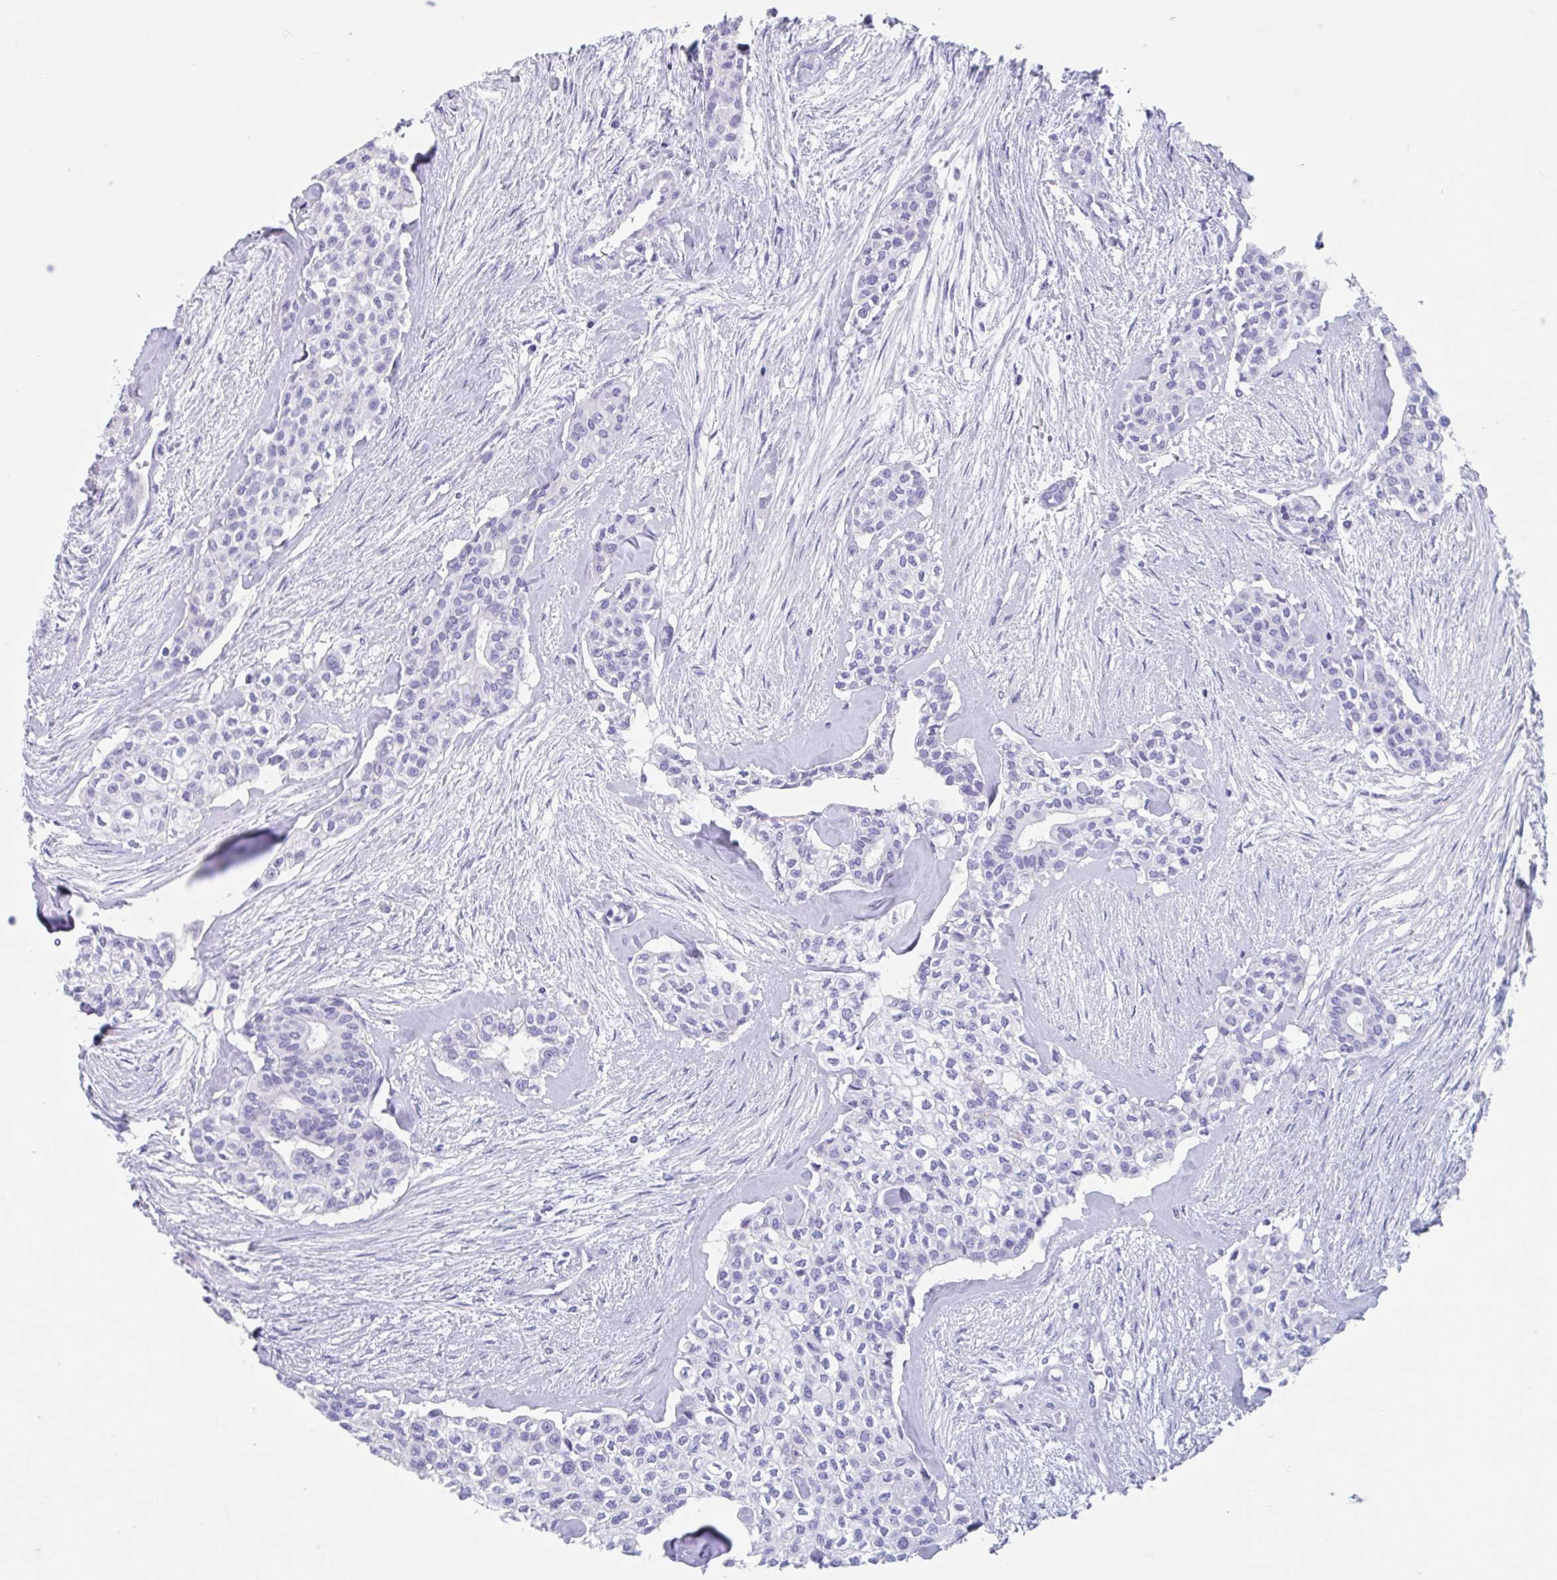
{"staining": {"intensity": "negative", "quantity": "none", "location": "none"}, "tissue": "head and neck cancer", "cell_type": "Tumor cells", "image_type": "cancer", "snomed": [{"axis": "morphology", "description": "Adenocarcinoma, NOS"}, {"axis": "topography", "description": "Head-Neck"}], "caption": "Micrograph shows no protein expression in tumor cells of head and neck cancer tissue.", "gene": "CPTP", "patient": {"sex": "male", "age": 81}}